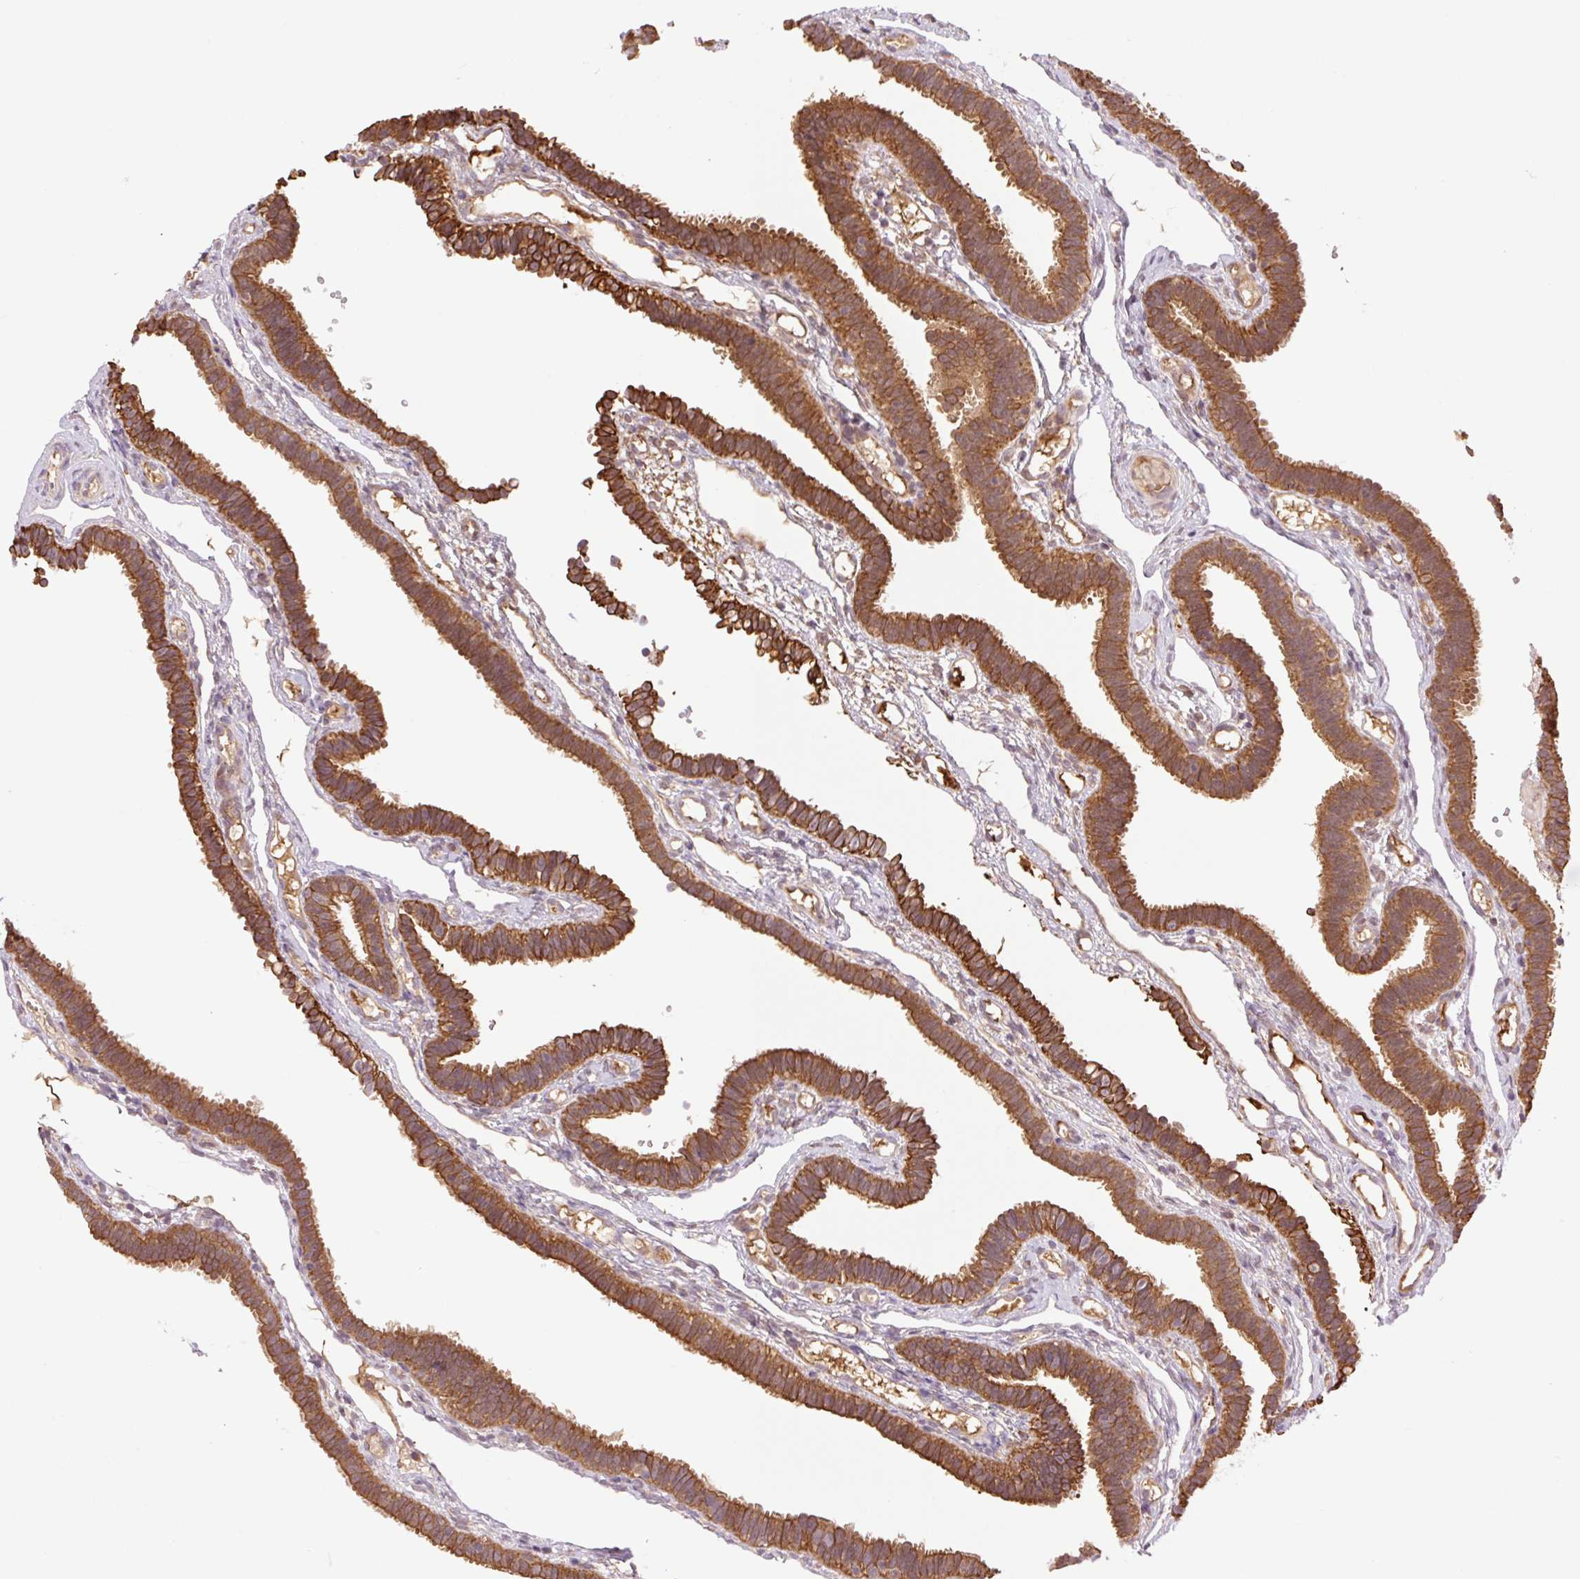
{"staining": {"intensity": "strong", "quantity": ">75%", "location": "cytoplasmic/membranous"}, "tissue": "fallopian tube", "cell_type": "Glandular cells", "image_type": "normal", "snomed": [{"axis": "morphology", "description": "Normal tissue, NOS"}, {"axis": "topography", "description": "Fallopian tube"}], "caption": "An image showing strong cytoplasmic/membranous staining in about >75% of glandular cells in normal fallopian tube, as visualized by brown immunohistochemical staining.", "gene": "YJU2B", "patient": {"sex": "female", "age": 37}}